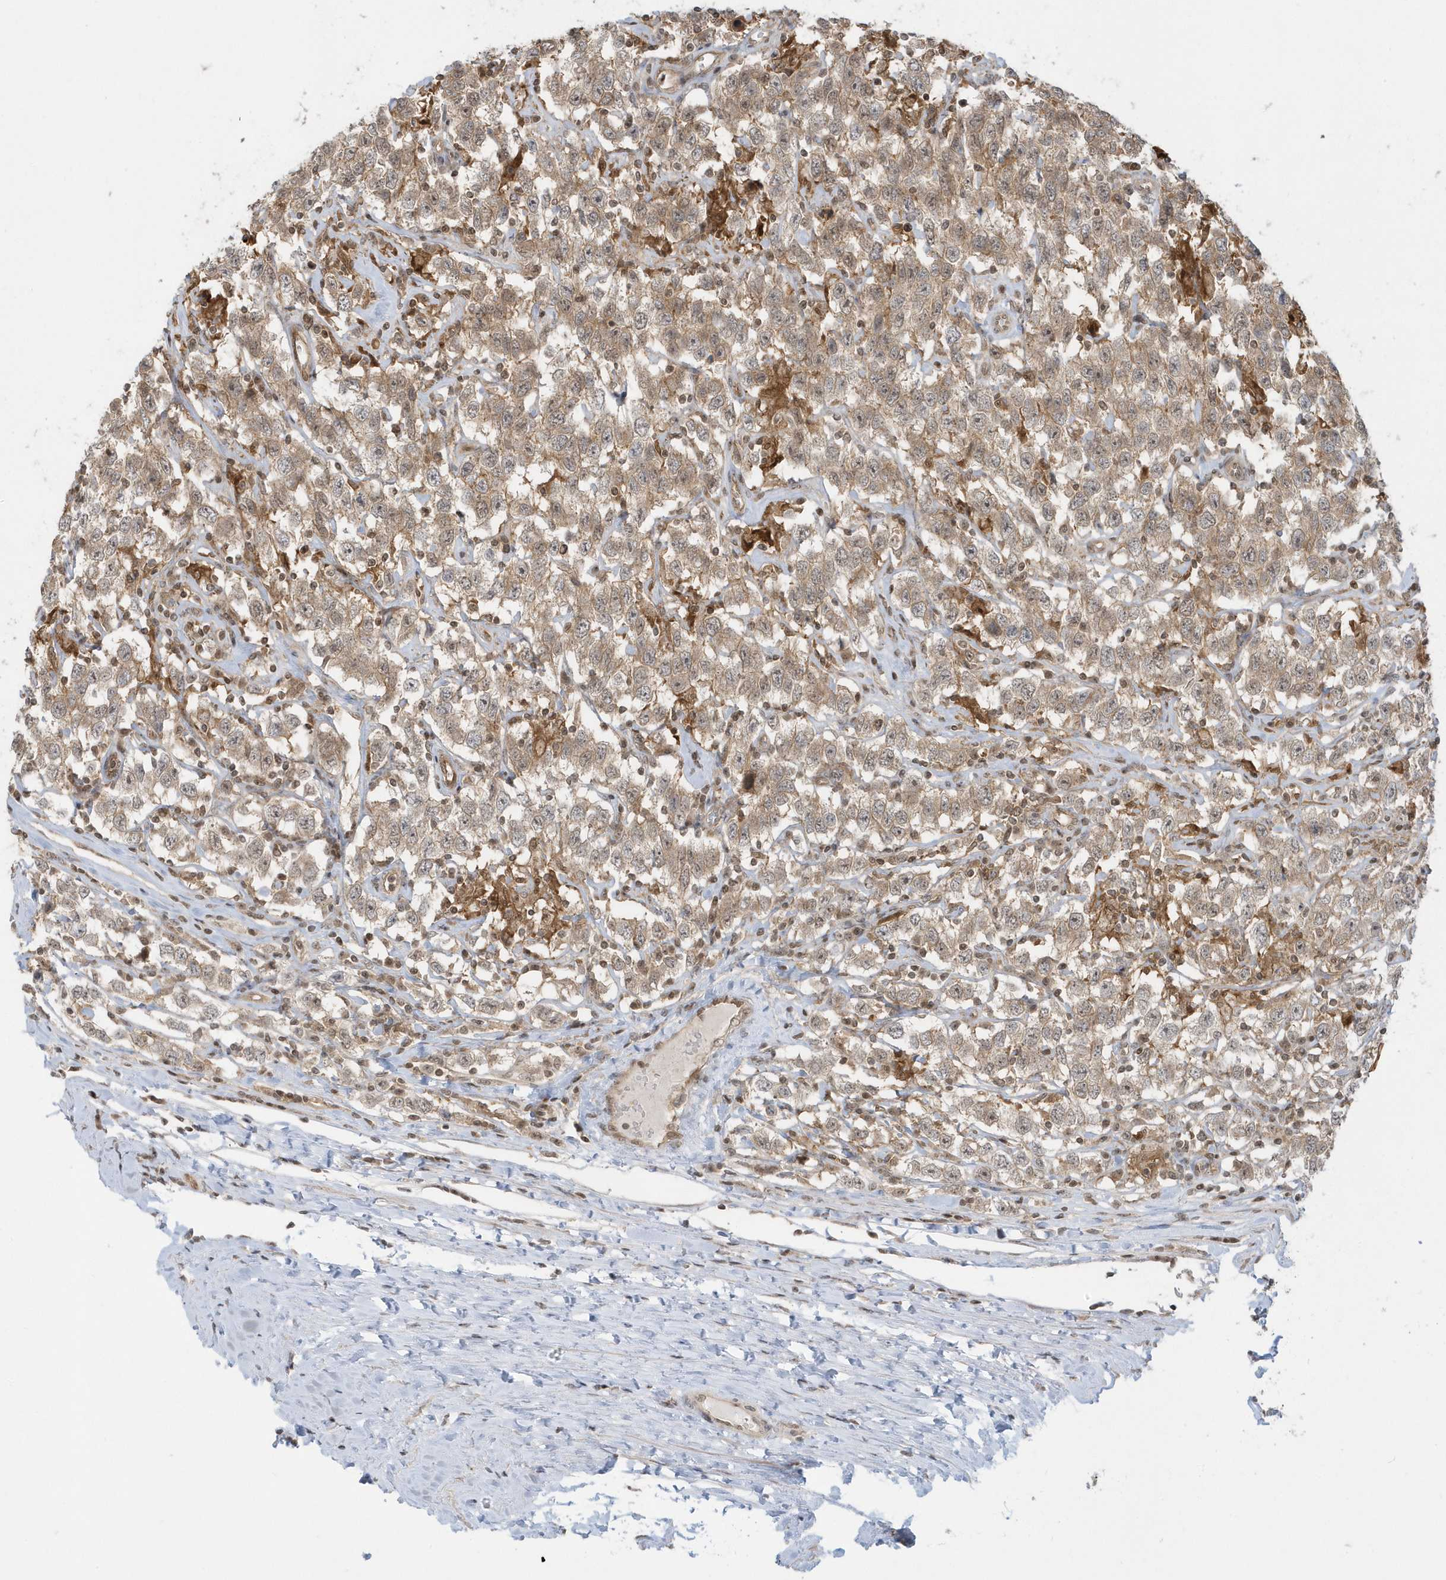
{"staining": {"intensity": "weak", "quantity": ">75%", "location": "cytoplasmic/membranous"}, "tissue": "testis cancer", "cell_type": "Tumor cells", "image_type": "cancer", "snomed": [{"axis": "morphology", "description": "Seminoma, NOS"}, {"axis": "topography", "description": "Testis"}], "caption": "This micrograph reveals immunohistochemistry (IHC) staining of human testis cancer (seminoma), with low weak cytoplasmic/membranous staining in approximately >75% of tumor cells.", "gene": "PPP1R7", "patient": {"sex": "male", "age": 41}}